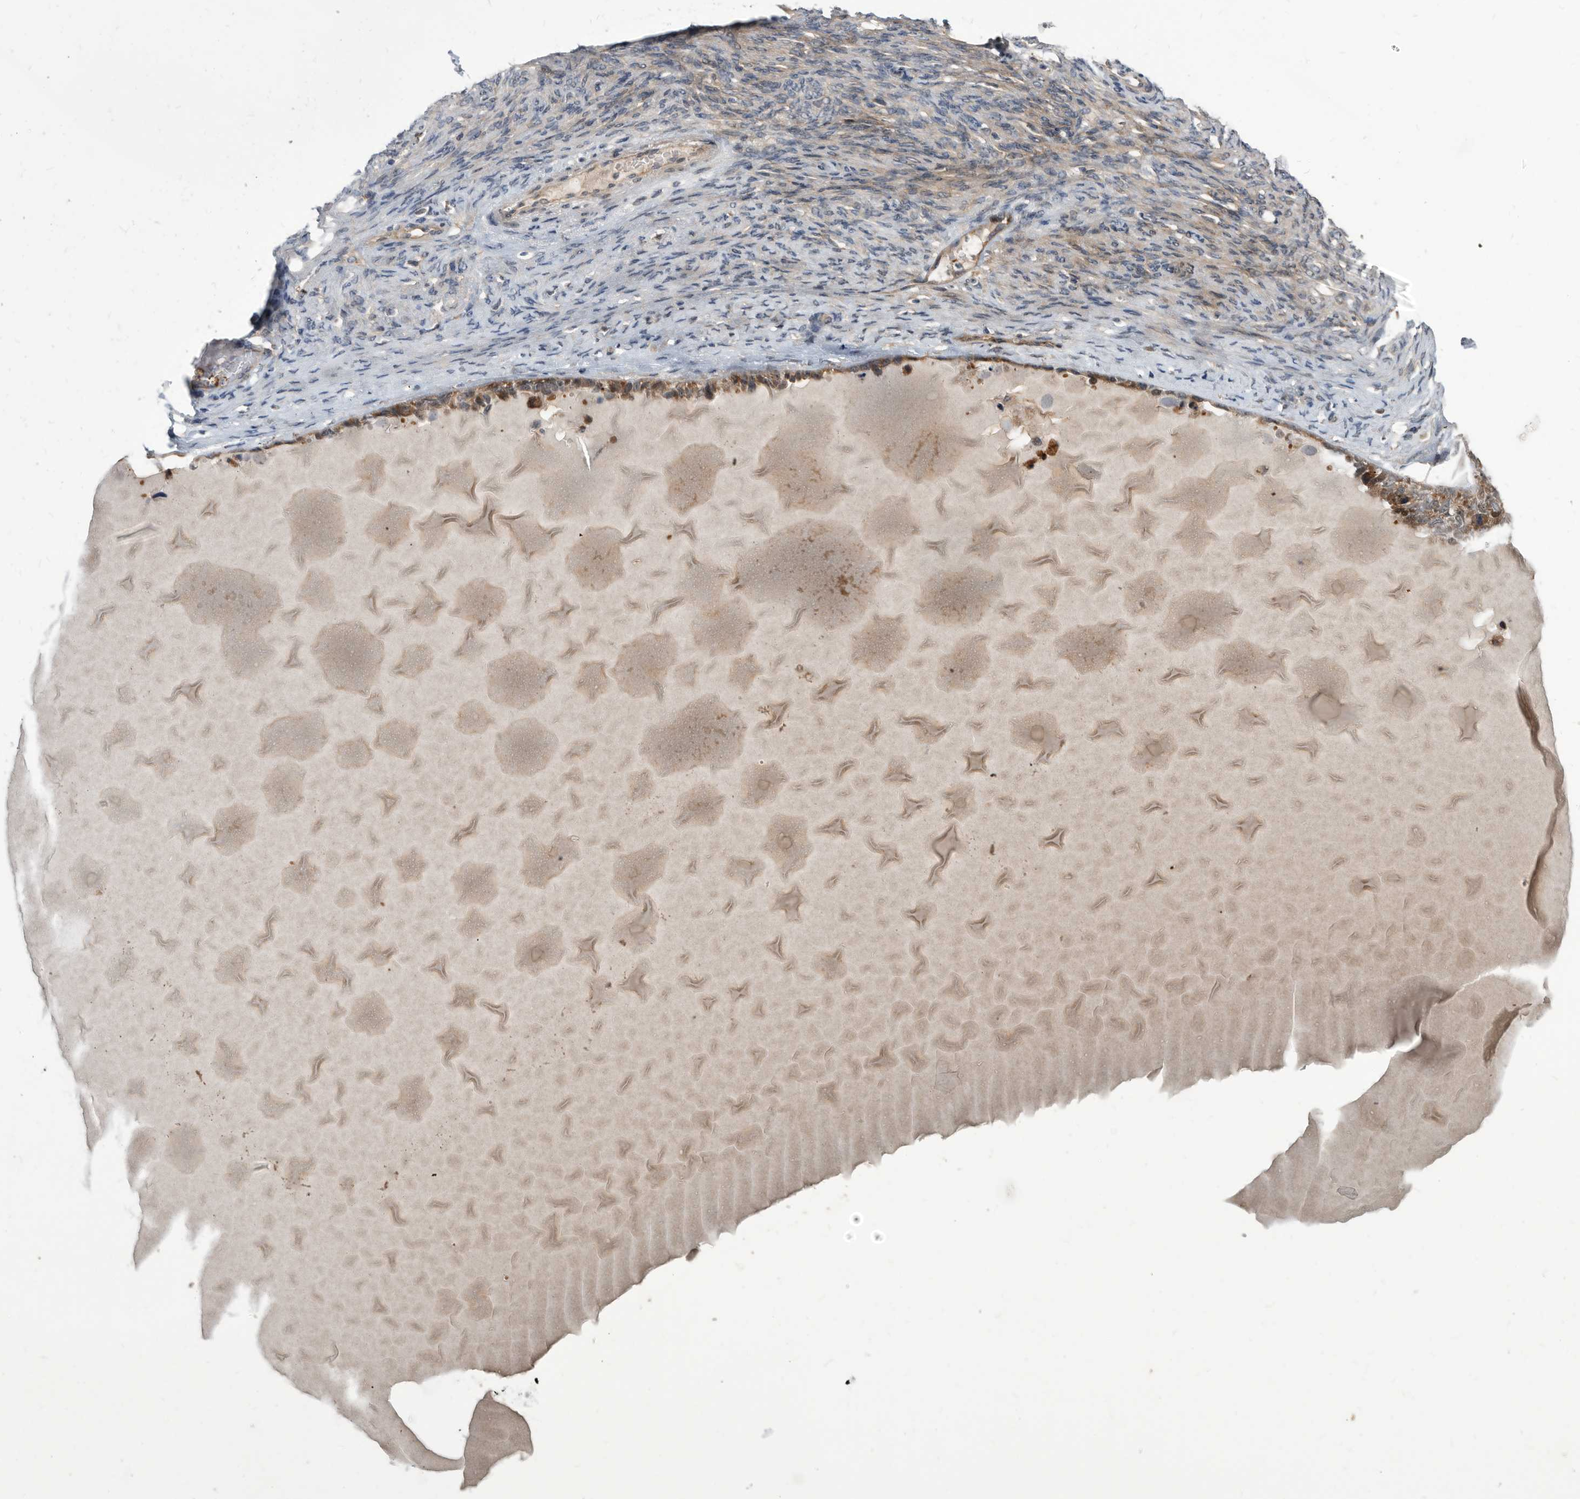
{"staining": {"intensity": "weak", "quantity": ">75%", "location": "cytoplasmic/membranous"}, "tissue": "ovarian cancer", "cell_type": "Tumor cells", "image_type": "cancer", "snomed": [{"axis": "morphology", "description": "Cystadenocarcinoma, serous, NOS"}, {"axis": "topography", "description": "Ovary"}], "caption": "Immunohistochemistry (IHC) (DAB (3,3'-diaminobenzidine)) staining of ovarian cancer shows weak cytoplasmic/membranous protein expression in approximately >75% of tumor cells.", "gene": "APEH", "patient": {"sex": "female", "age": 44}}